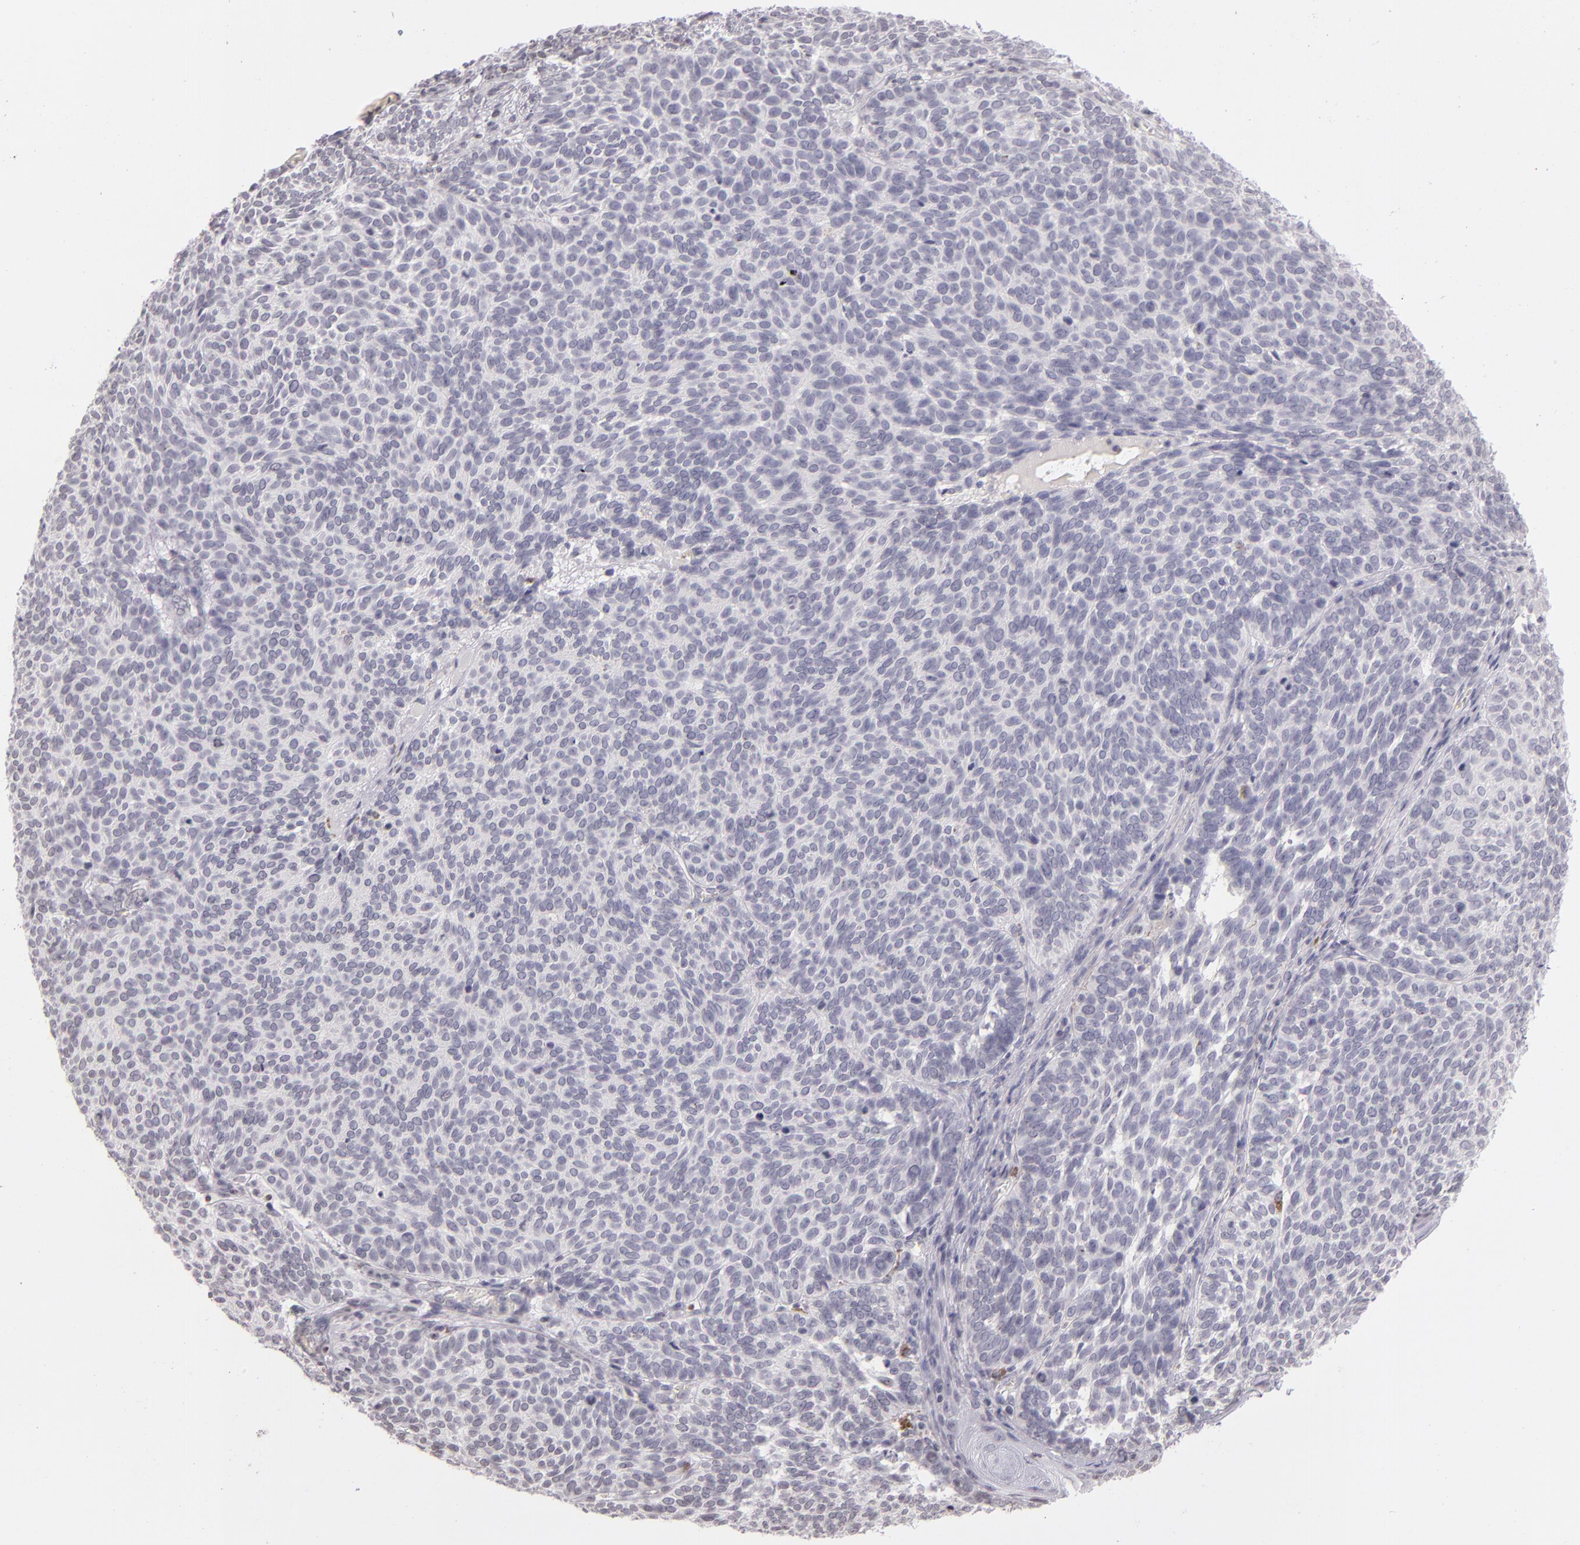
{"staining": {"intensity": "negative", "quantity": "none", "location": "none"}, "tissue": "skin cancer", "cell_type": "Tumor cells", "image_type": "cancer", "snomed": [{"axis": "morphology", "description": "Basal cell carcinoma"}, {"axis": "topography", "description": "Skin"}], "caption": "Immunohistochemical staining of basal cell carcinoma (skin) shows no significant expression in tumor cells. Nuclei are stained in blue.", "gene": "CD40", "patient": {"sex": "male", "age": 63}}